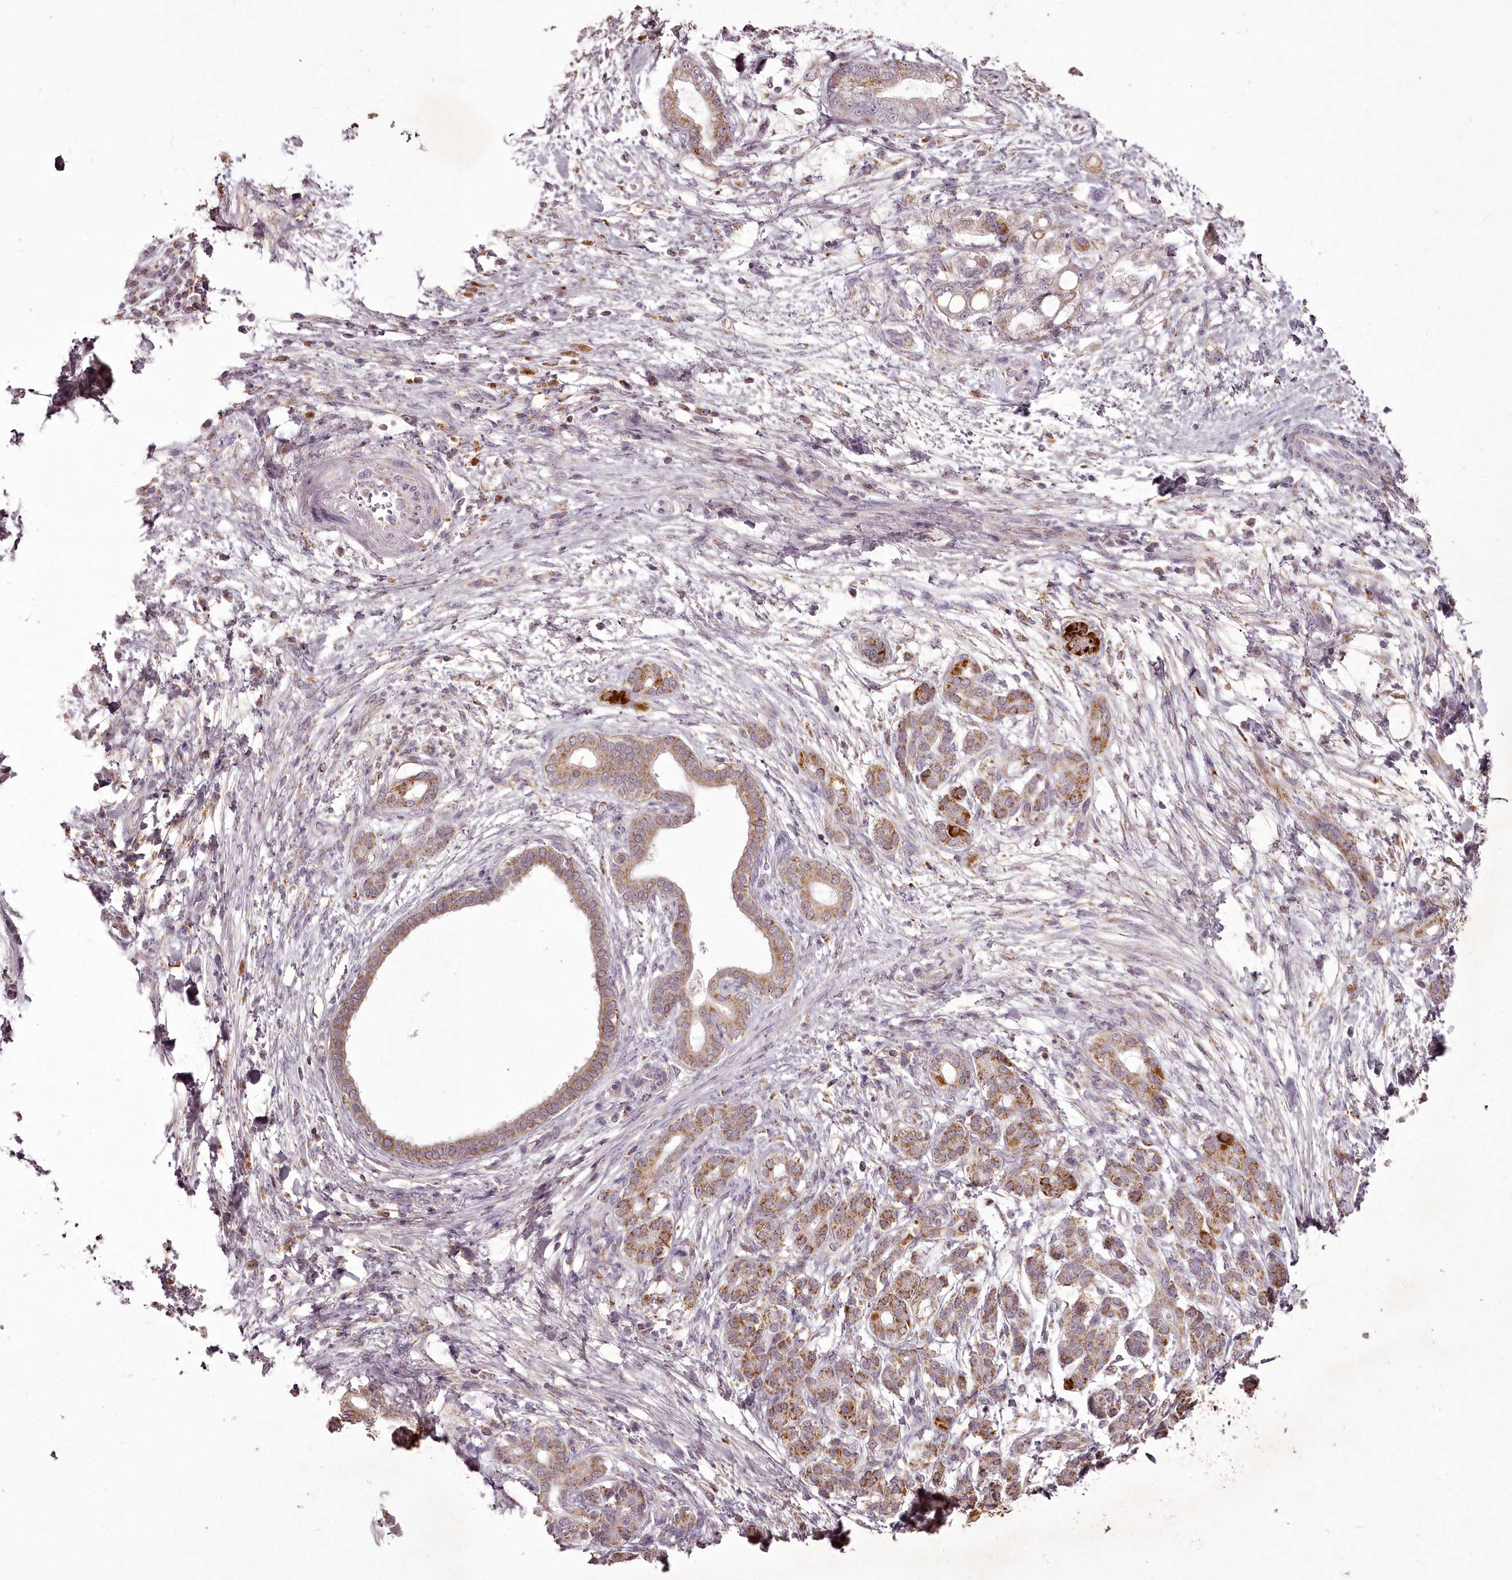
{"staining": {"intensity": "weak", "quantity": ">75%", "location": "cytoplasmic/membranous"}, "tissue": "pancreatic cancer", "cell_type": "Tumor cells", "image_type": "cancer", "snomed": [{"axis": "morphology", "description": "Adenocarcinoma, NOS"}, {"axis": "topography", "description": "Pancreas"}], "caption": "Immunohistochemical staining of adenocarcinoma (pancreatic) displays low levels of weak cytoplasmic/membranous staining in approximately >75% of tumor cells.", "gene": "CHCHD2", "patient": {"sex": "female", "age": 55}}